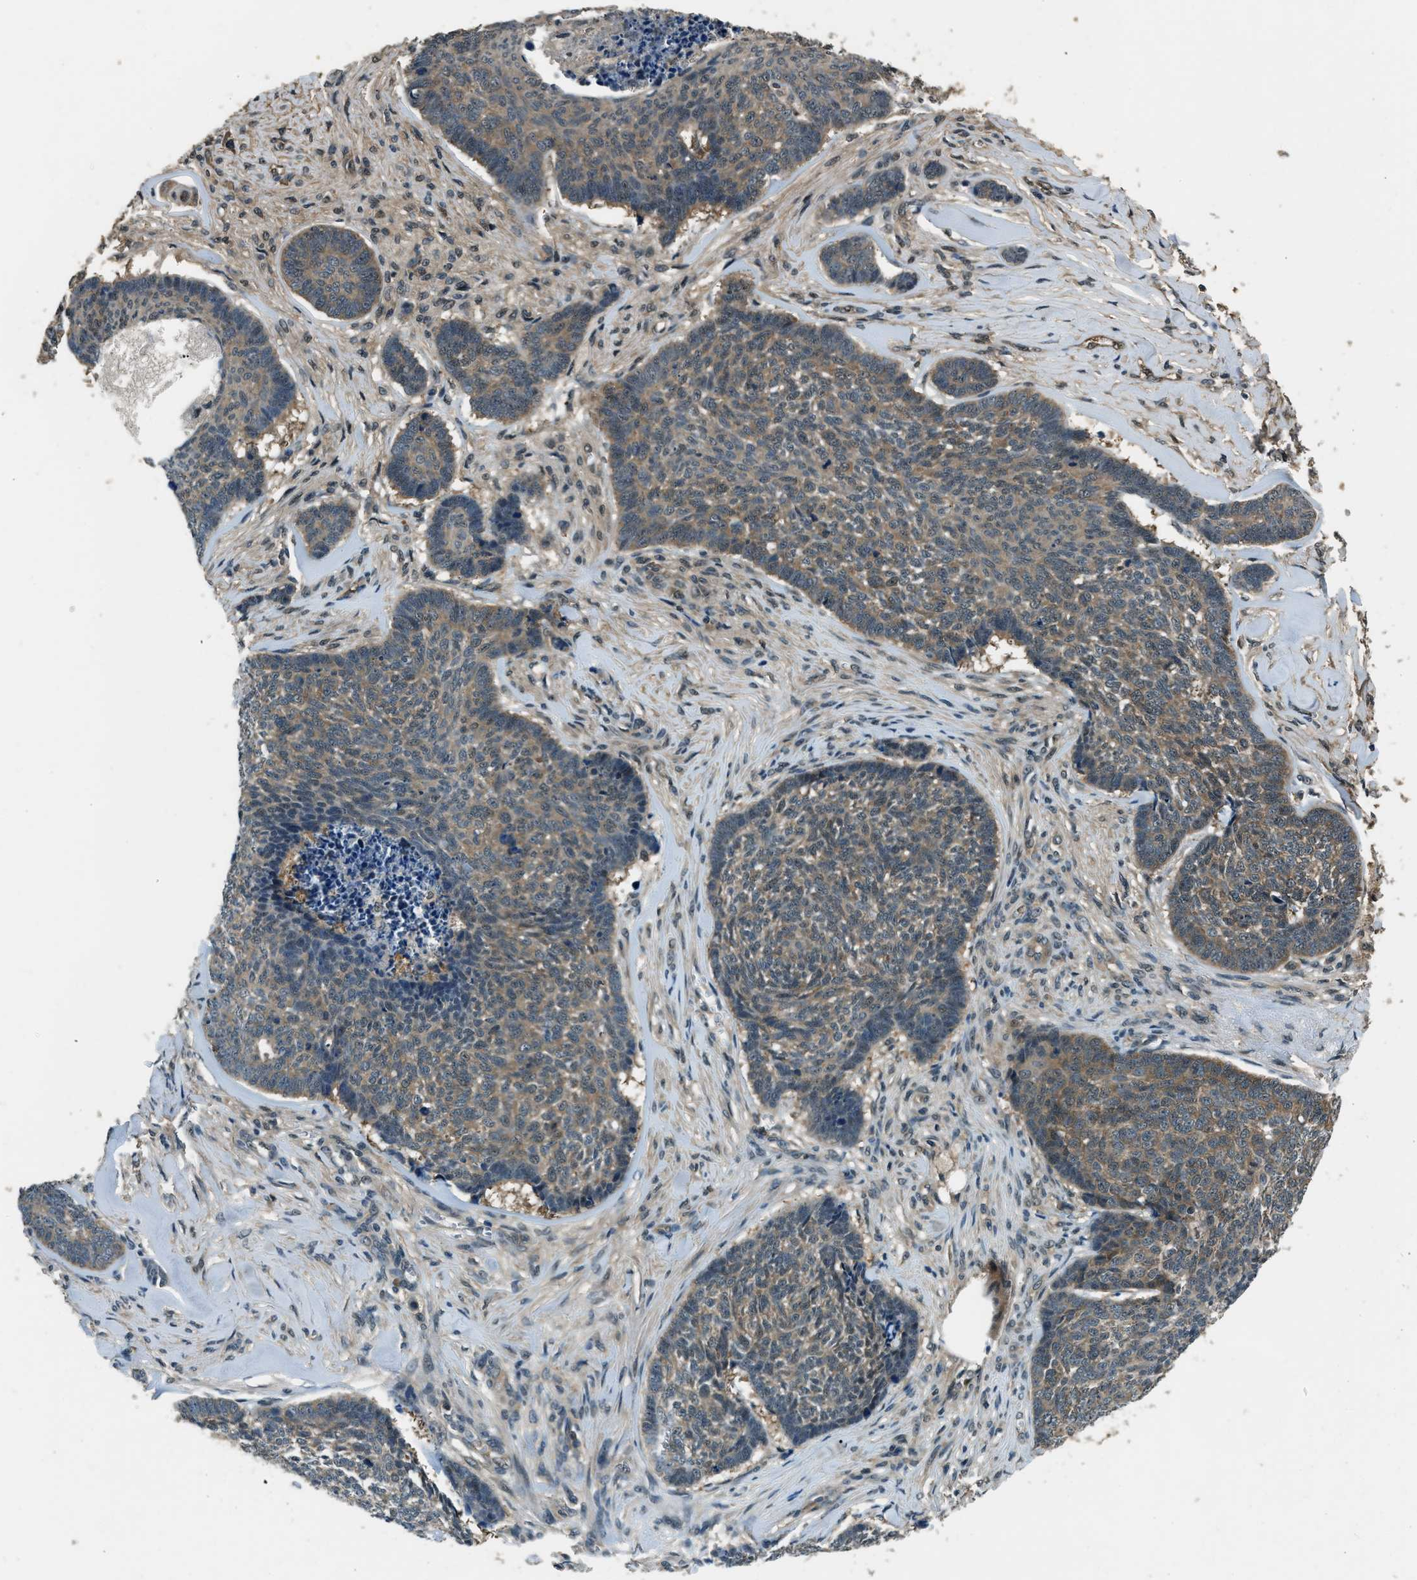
{"staining": {"intensity": "moderate", "quantity": ">75%", "location": "cytoplasmic/membranous"}, "tissue": "skin cancer", "cell_type": "Tumor cells", "image_type": "cancer", "snomed": [{"axis": "morphology", "description": "Basal cell carcinoma"}, {"axis": "topography", "description": "Skin"}], "caption": "Protein expression analysis of human skin cancer reveals moderate cytoplasmic/membranous positivity in approximately >75% of tumor cells. (Stains: DAB in brown, nuclei in blue, Microscopy: brightfield microscopy at high magnification).", "gene": "NUDCD3", "patient": {"sex": "male", "age": 84}}